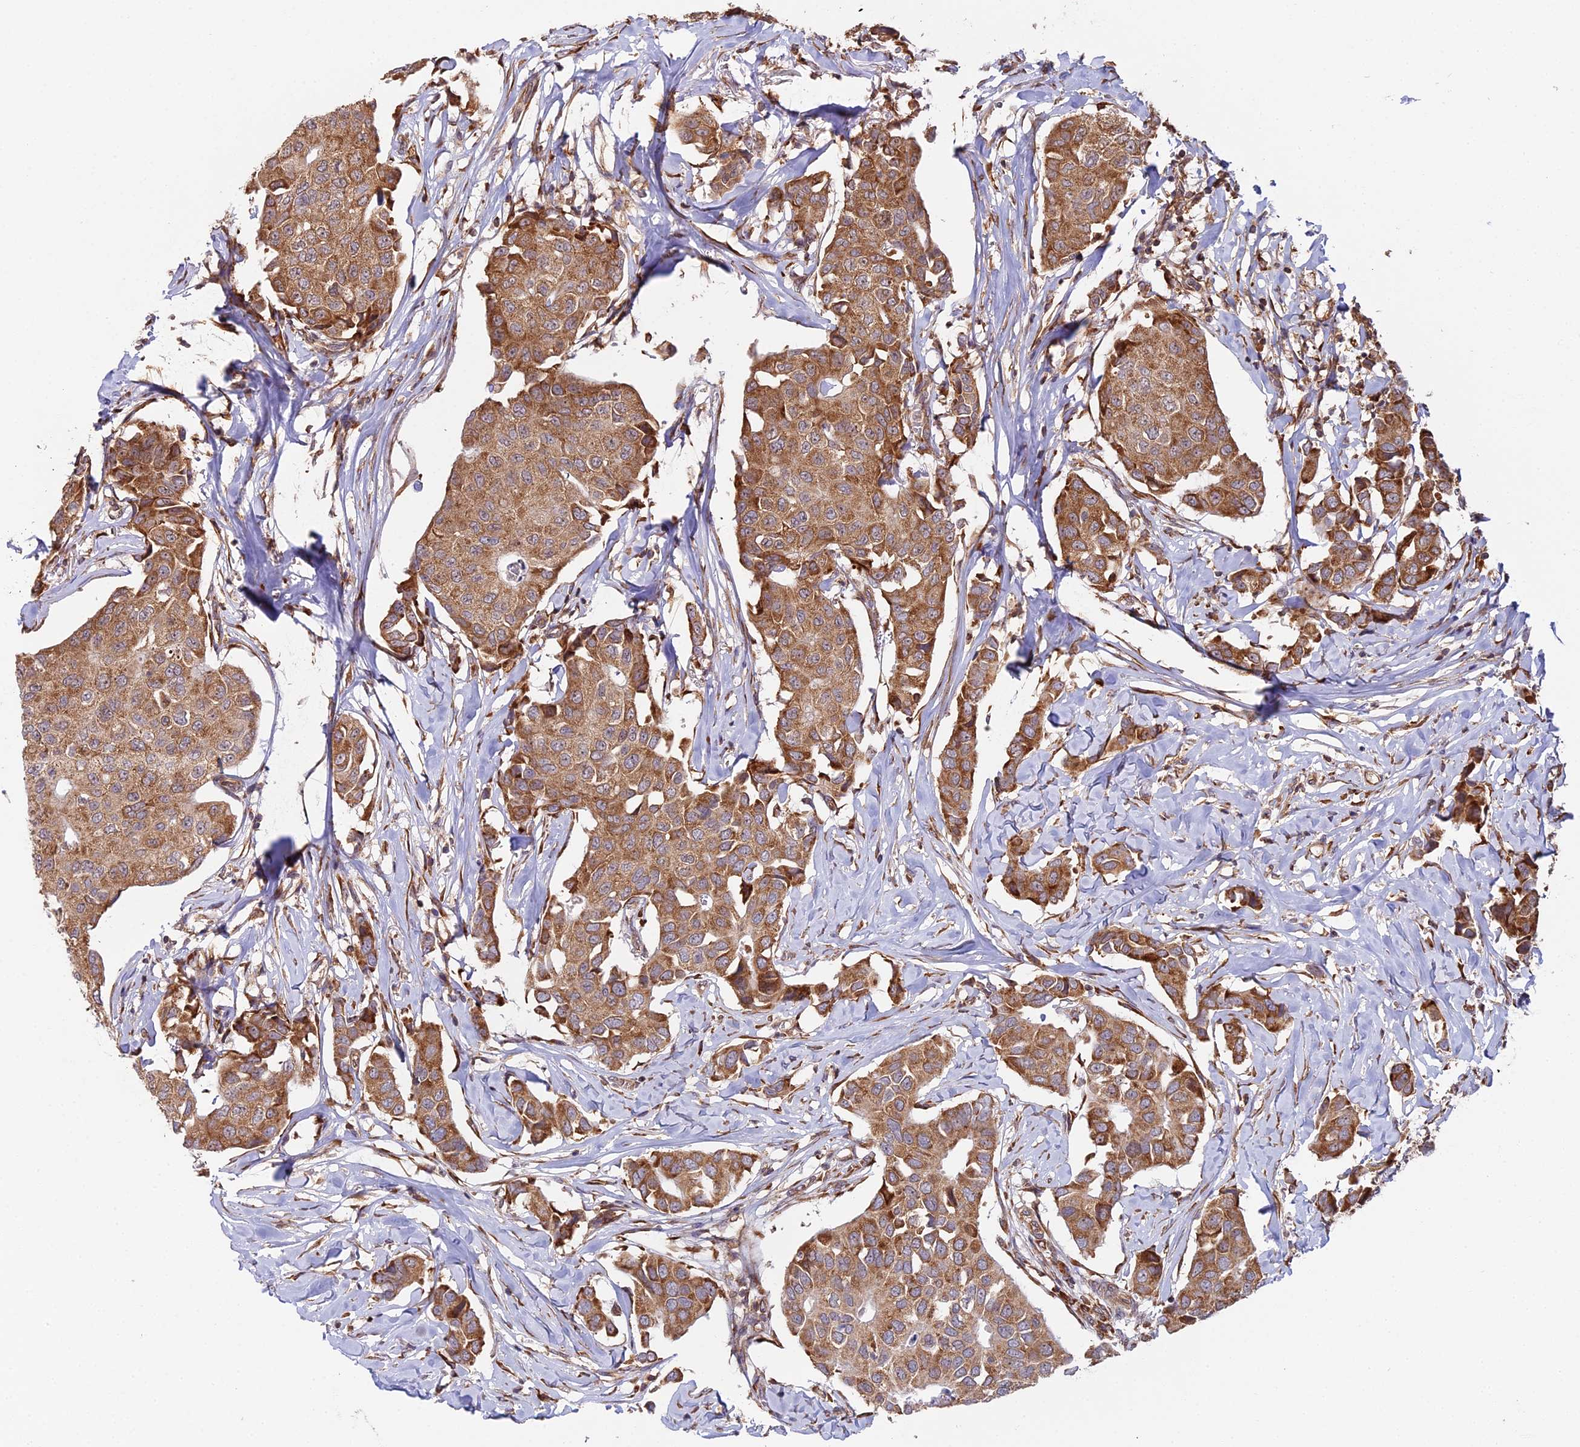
{"staining": {"intensity": "strong", "quantity": ">75%", "location": "cytoplasmic/membranous"}, "tissue": "breast cancer", "cell_type": "Tumor cells", "image_type": "cancer", "snomed": [{"axis": "morphology", "description": "Duct carcinoma"}, {"axis": "topography", "description": "Breast"}], "caption": "Immunohistochemistry (IHC) (DAB) staining of breast cancer shows strong cytoplasmic/membranous protein expression in about >75% of tumor cells. (DAB IHC with brightfield microscopy, high magnification).", "gene": "RPL26", "patient": {"sex": "female", "age": 80}}